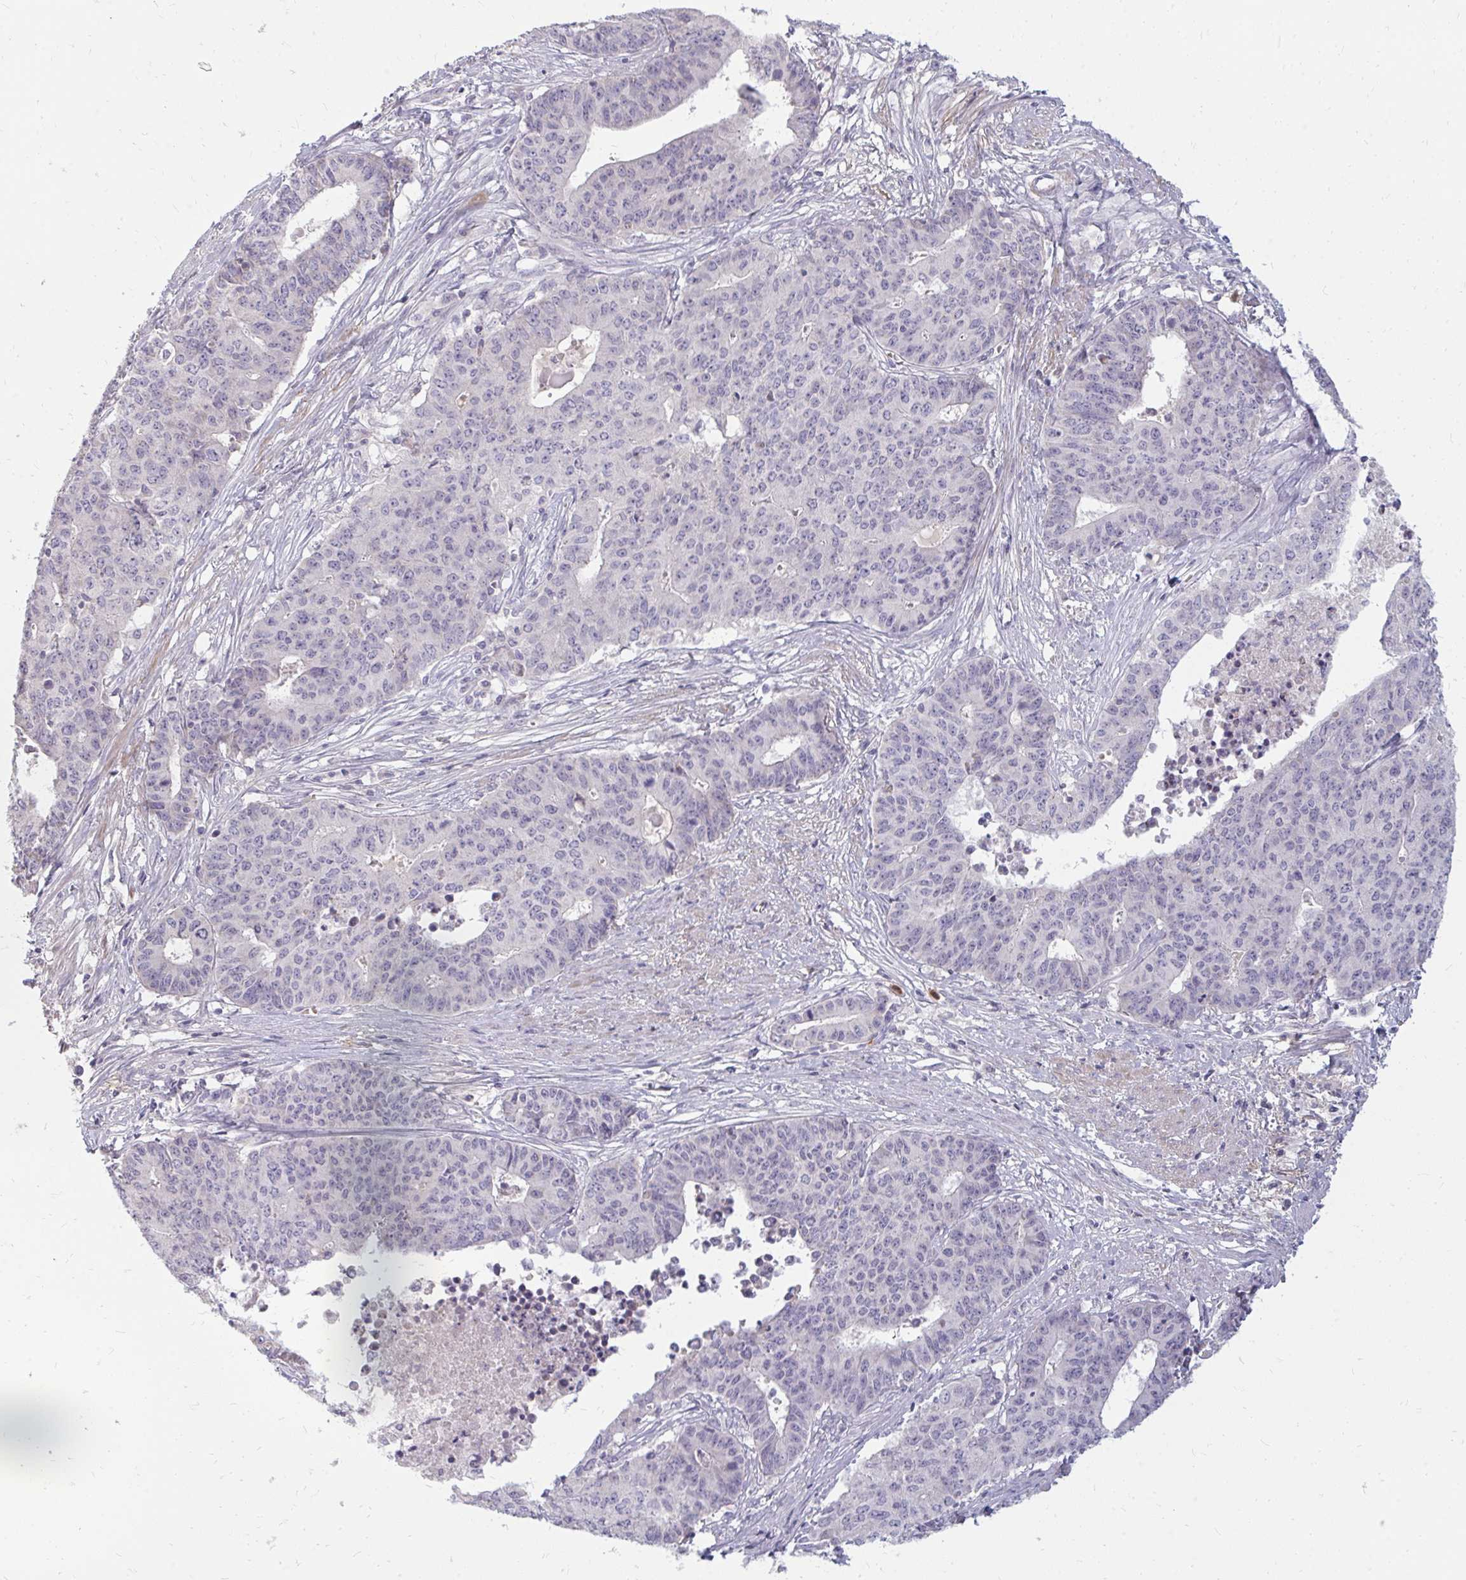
{"staining": {"intensity": "negative", "quantity": "none", "location": "none"}, "tissue": "endometrial cancer", "cell_type": "Tumor cells", "image_type": "cancer", "snomed": [{"axis": "morphology", "description": "Adenocarcinoma, NOS"}, {"axis": "topography", "description": "Endometrium"}], "caption": "This is an IHC photomicrograph of endometrial cancer (adenocarcinoma). There is no expression in tumor cells.", "gene": "RAB33A", "patient": {"sex": "female", "age": 59}}